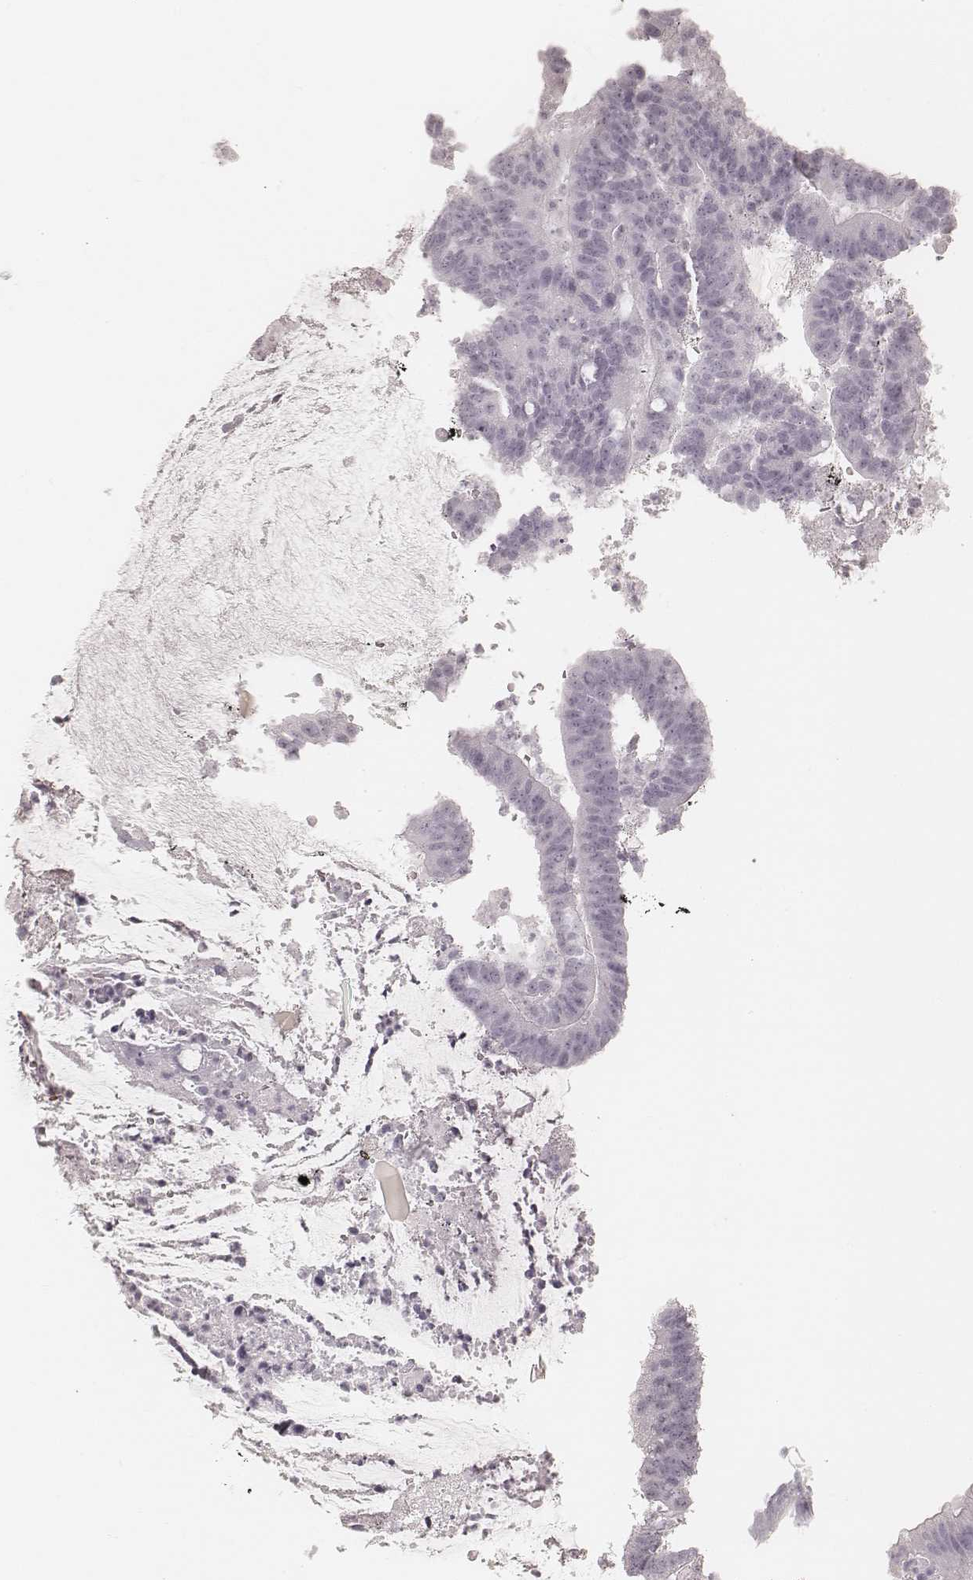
{"staining": {"intensity": "negative", "quantity": "none", "location": "none"}, "tissue": "colorectal cancer", "cell_type": "Tumor cells", "image_type": "cancer", "snomed": [{"axis": "morphology", "description": "Adenocarcinoma, NOS"}, {"axis": "topography", "description": "Colon"}], "caption": "A micrograph of human colorectal adenocarcinoma is negative for staining in tumor cells.", "gene": "KRT72", "patient": {"sex": "female", "age": 43}}